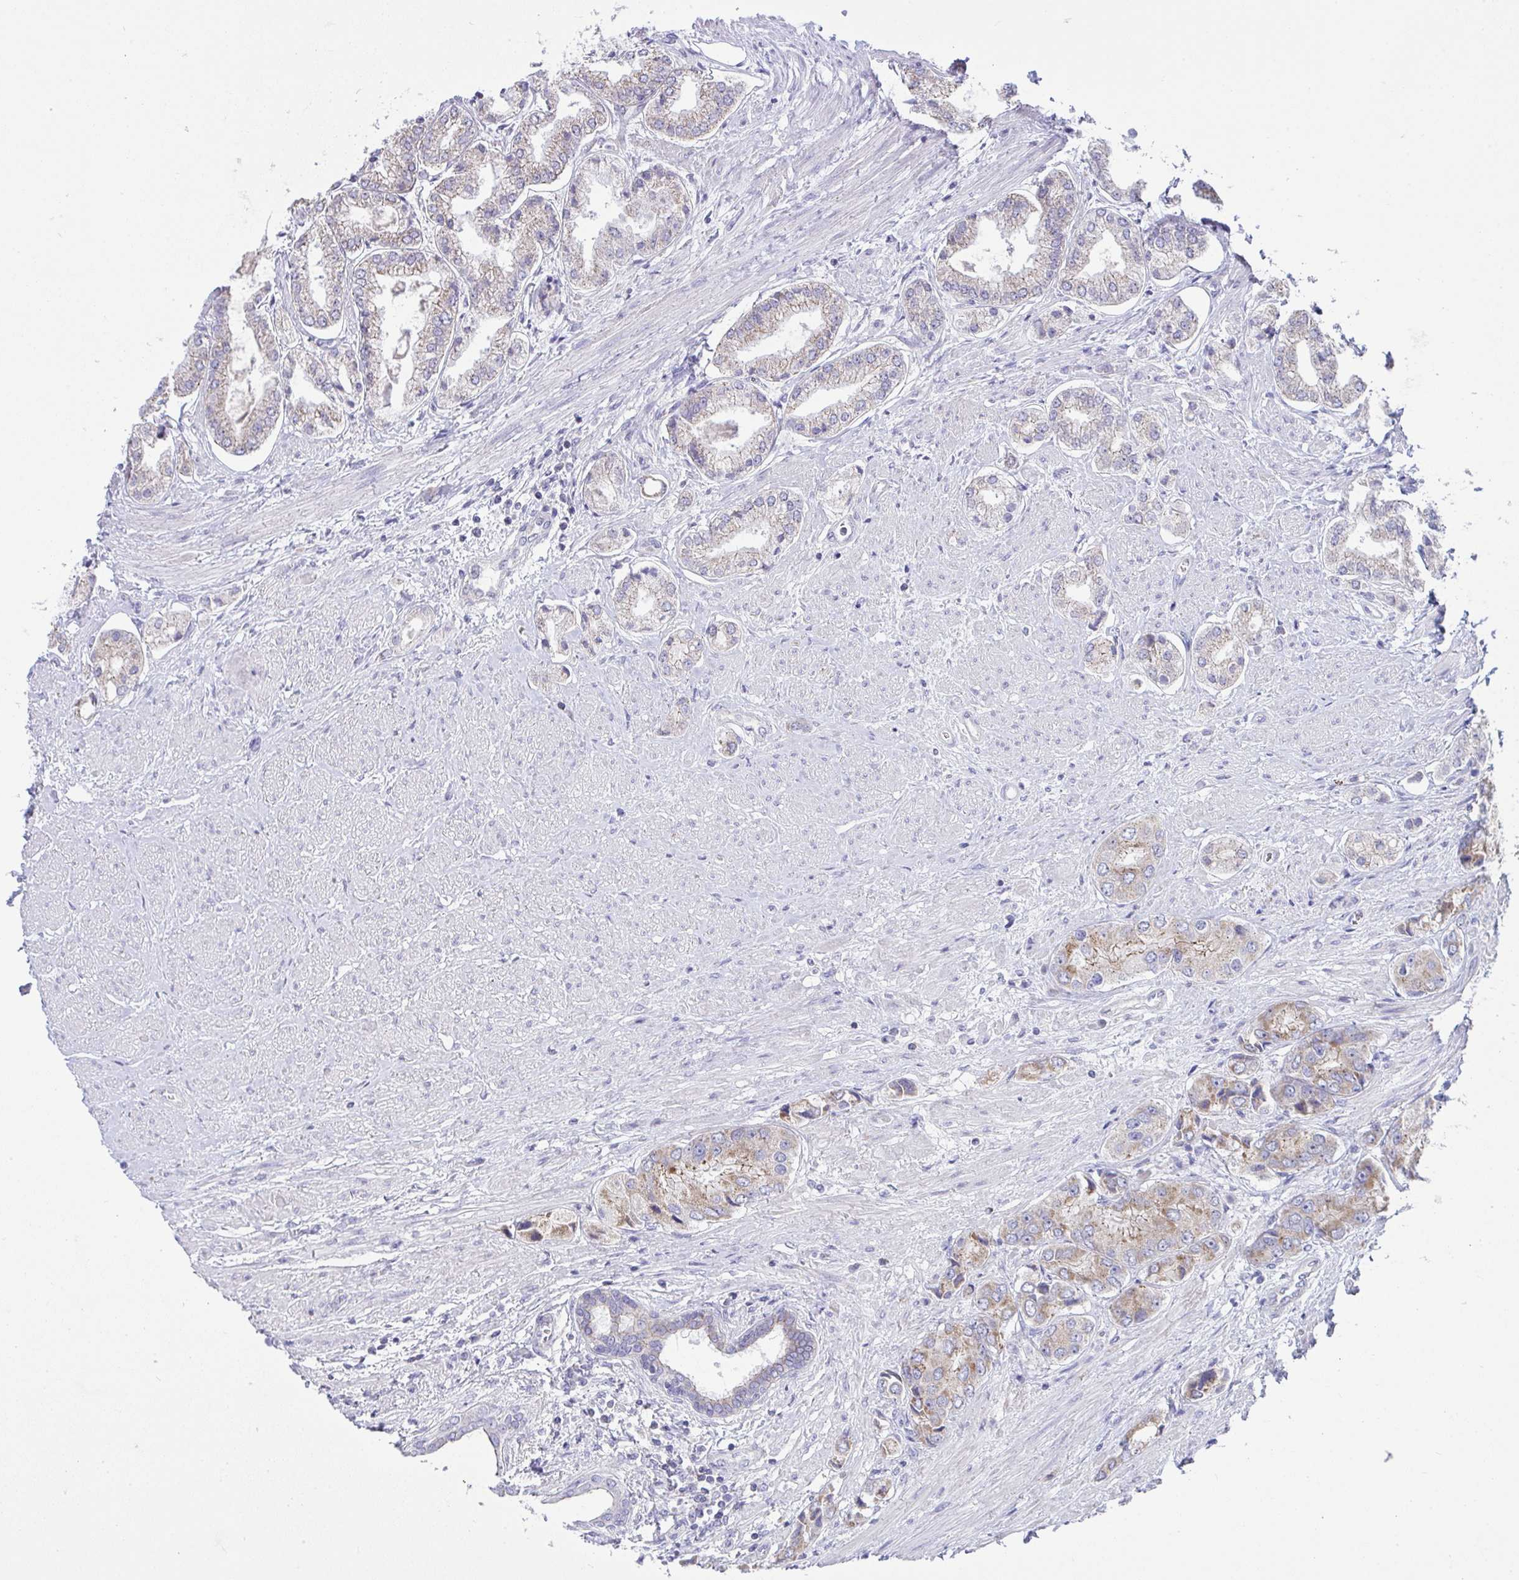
{"staining": {"intensity": "moderate", "quantity": "25%-75%", "location": "cytoplasmic/membranous"}, "tissue": "prostate cancer", "cell_type": "Tumor cells", "image_type": "cancer", "snomed": [{"axis": "morphology", "description": "Adenocarcinoma, Low grade"}, {"axis": "topography", "description": "Prostate"}], "caption": "Immunohistochemical staining of prostate adenocarcinoma (low-grade) shows medium levels of moderate cytoplasmic/membranous protein positivity in approximately 25%-75% of tumor cells.", "gene": "PLA2G12B", "patient": {"sex": "male", "age": 69}}